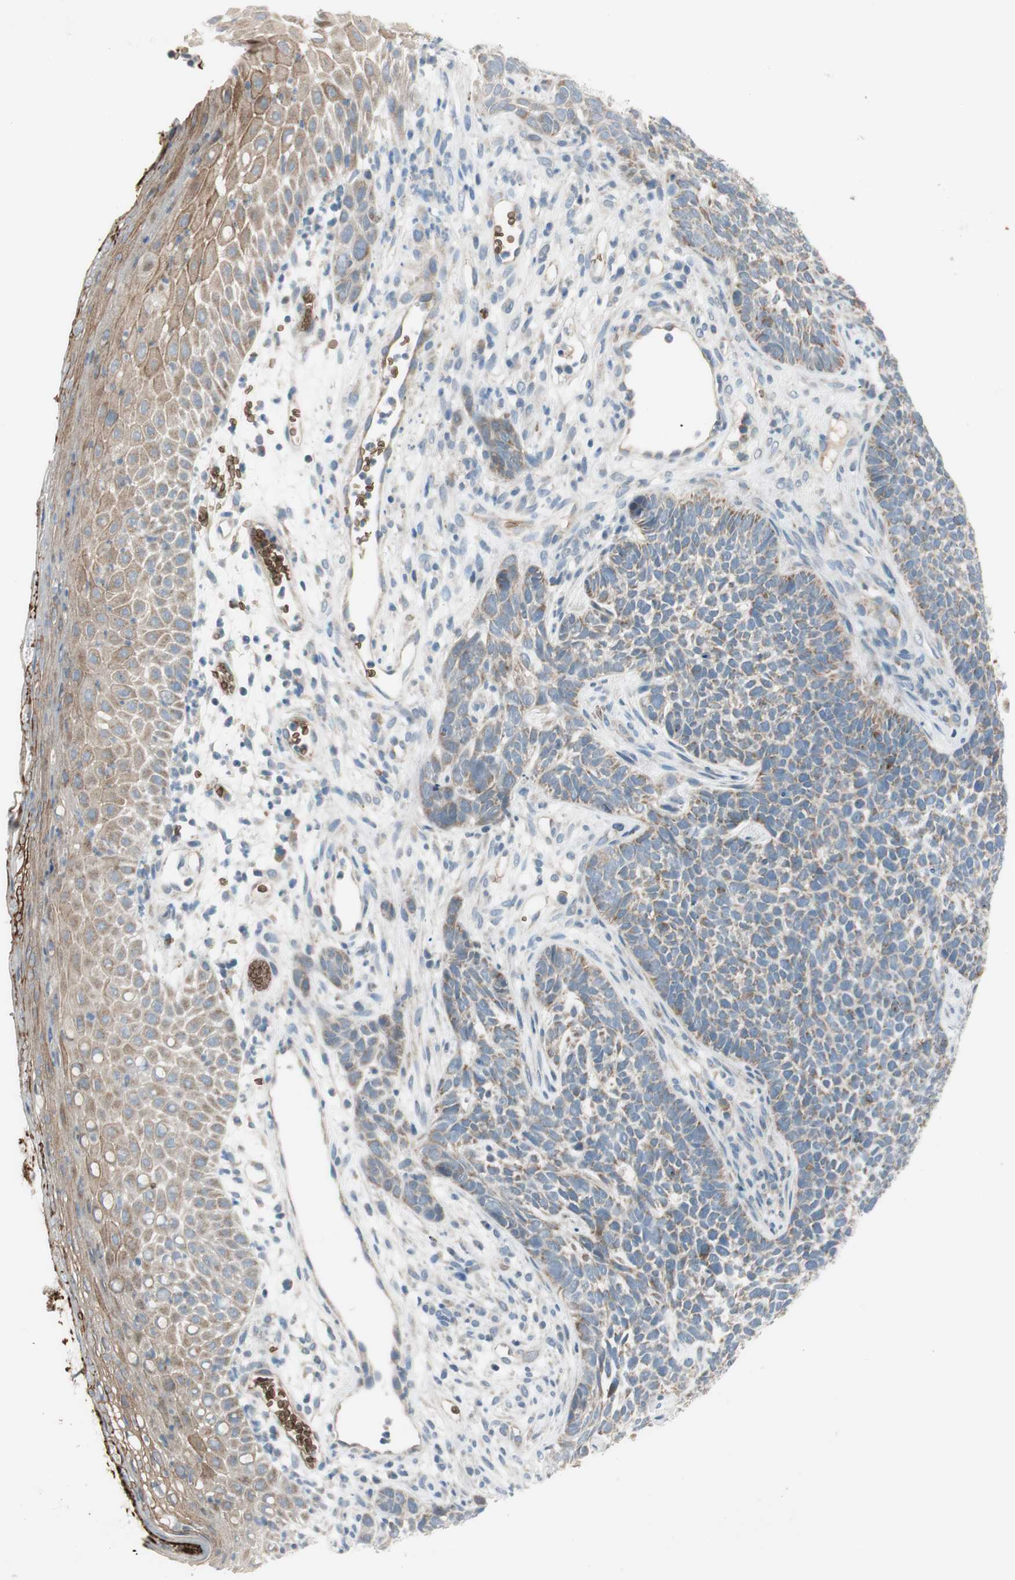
{"staining": {"intensity": "moderate", "quantity": "25%-75%", "location": "cytoplasmic/membranous"}, "tissue": "skin cancer", "cell_type": "Tumor cells", "image_type": "cancer", "snomed": [{"axis": "morphology", "description": "Basal cell carcinoma"}, {"axis": "topography", "description": "Skin"}], "caption": "This micrograph demonstrates skin cancer (basal cell carcinoma) stained with immunohistochemistry to label a protein in brown. The cytoplasmic/membranous of tumor cells show moderate positivity for the protein. Nuclei are counter-stained blue.", "gene": "GYPC", "patient": {"sex": "female", "age": 84}}